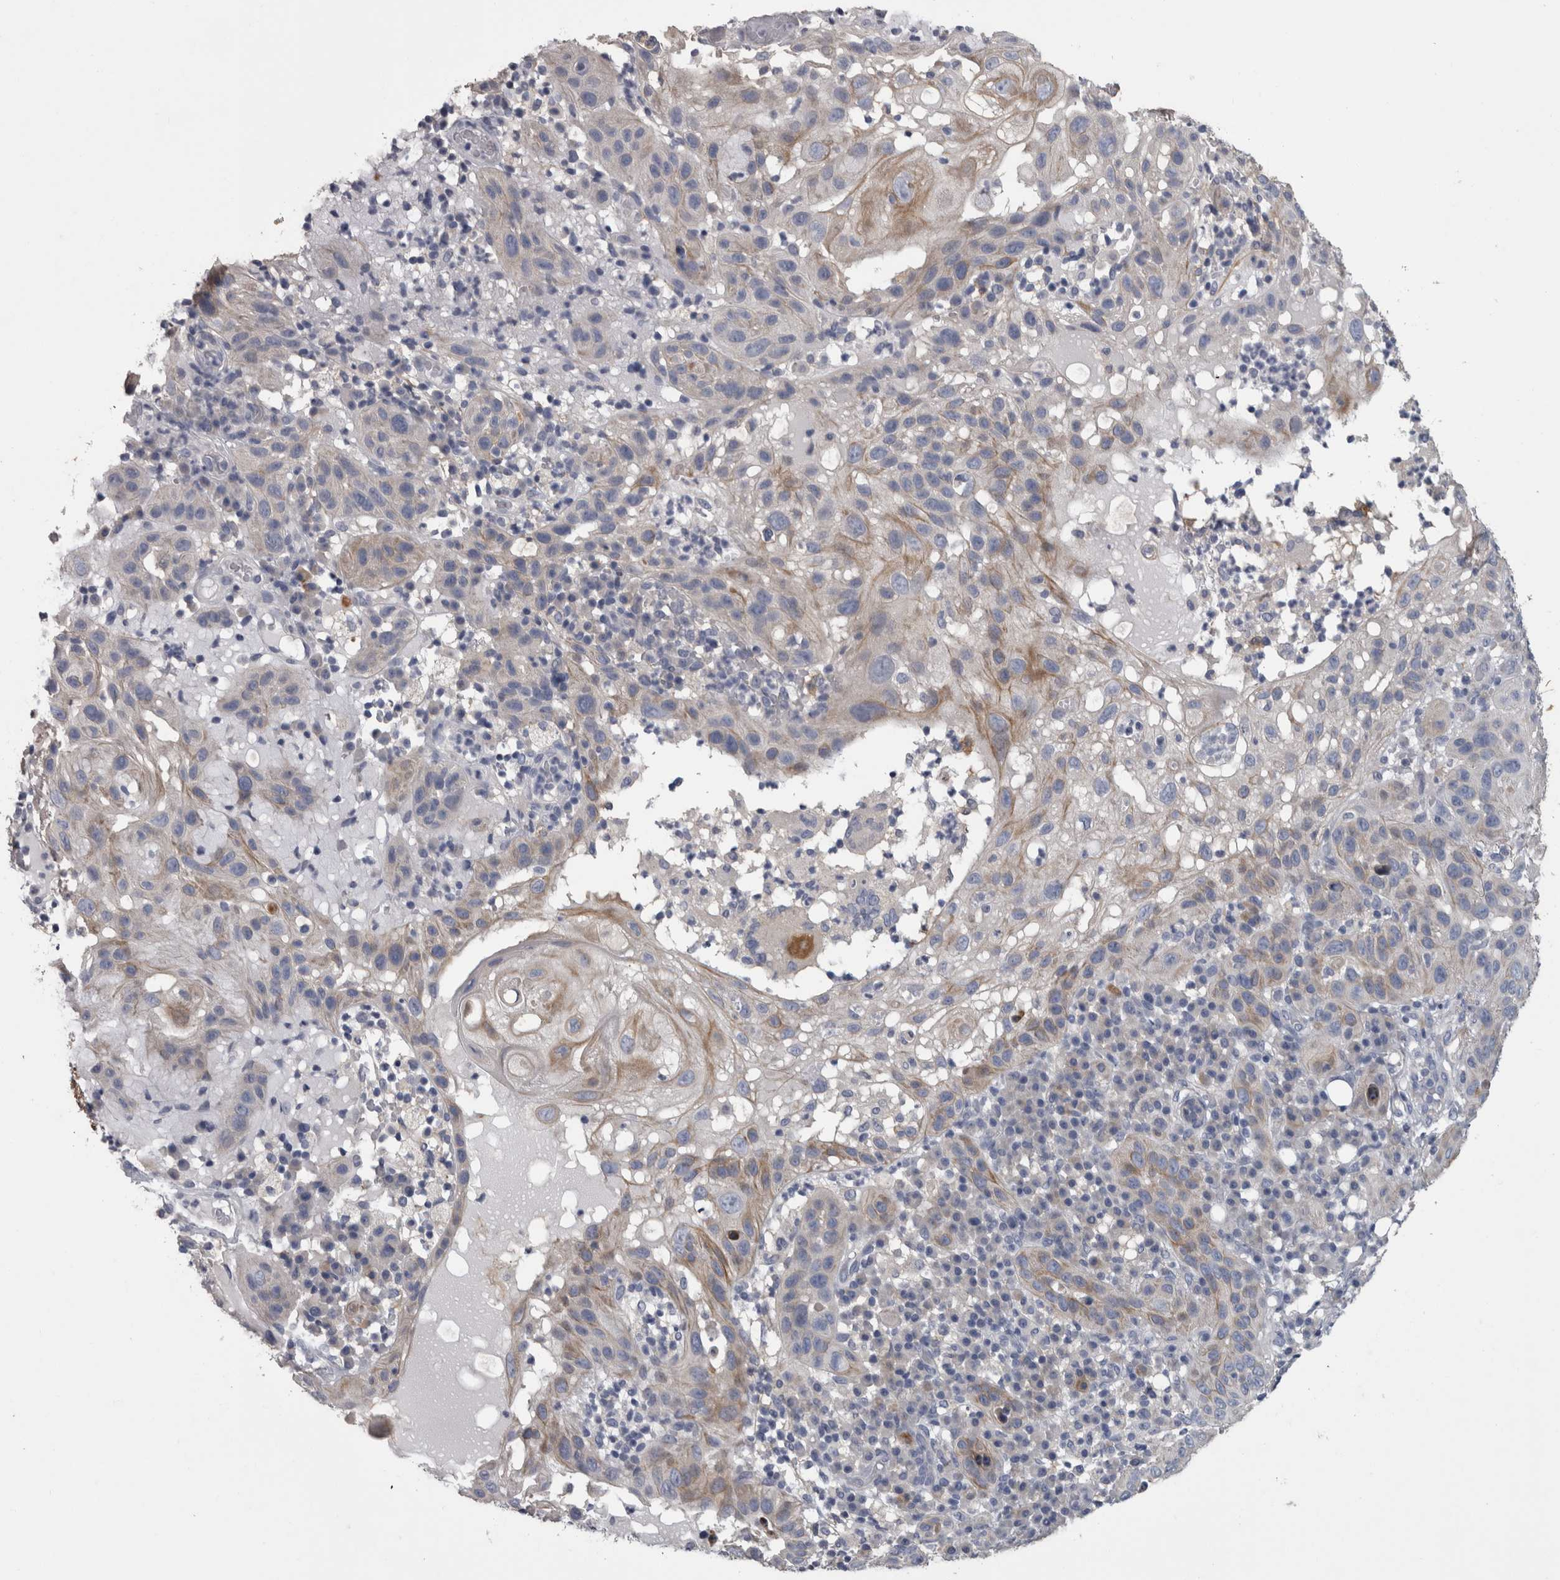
{"staining": {"intensity": "weak", "quantity": "<25%", "location": "cytoplasmic/membranous"}, "tissue": "skin cancer", "cell_type": "Tumor cells", "image_type": "cancer", "snomed": [{"axis": "morphology", "description": "Normal tissue, NOS"}, {"axis": "morphology", "description": "Squamous cell carcinoma, NOS"}, {"axis": "topography", "description": "Skin"}], "caption": "Micrograph shows no protein staining in tumor cells of squamous cell carcinoma (skin) tissue.", "gene": "EFEMP2", "patient": {"sex": "female", "age": 96}}